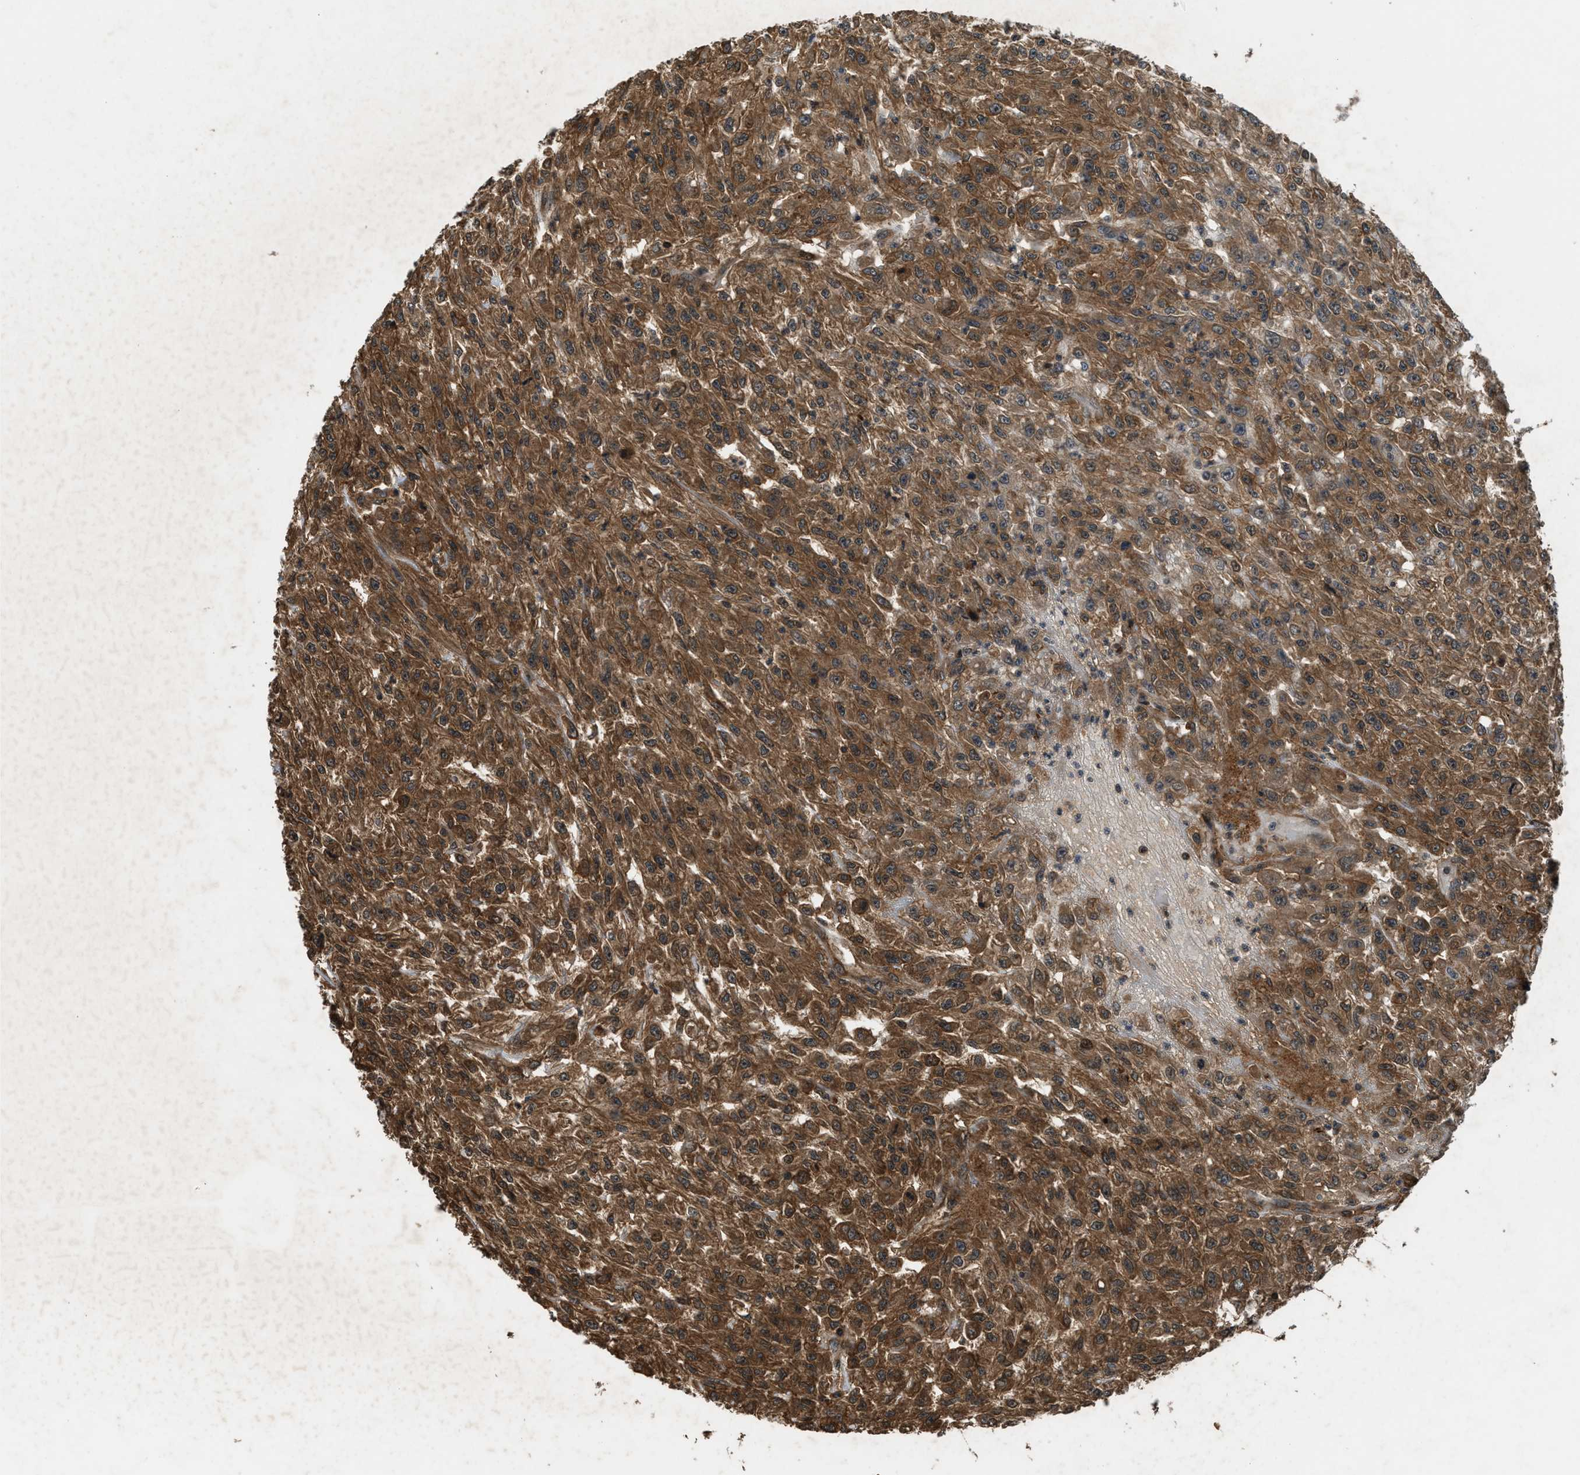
{"staining": {"intensity": "moderate", "quantity": ">75%", "location": "cytoplasmic/membranous"}, "tissue": "urothelial cancer", "cell_type": "Tumor cells", "image_type": "cancer", "snomed": [{"axis": "morphology", "description": "Urothelial carcinoma, High grade"}, {"axis": "topography", "description": "Urinary bladder"}], "caption": "Urothelial cancer stained with a protein marker reveals moderate staining in tumor cells.", "gene": "RPS6KB1", "patient": {"sex": "male", "age": 46}}